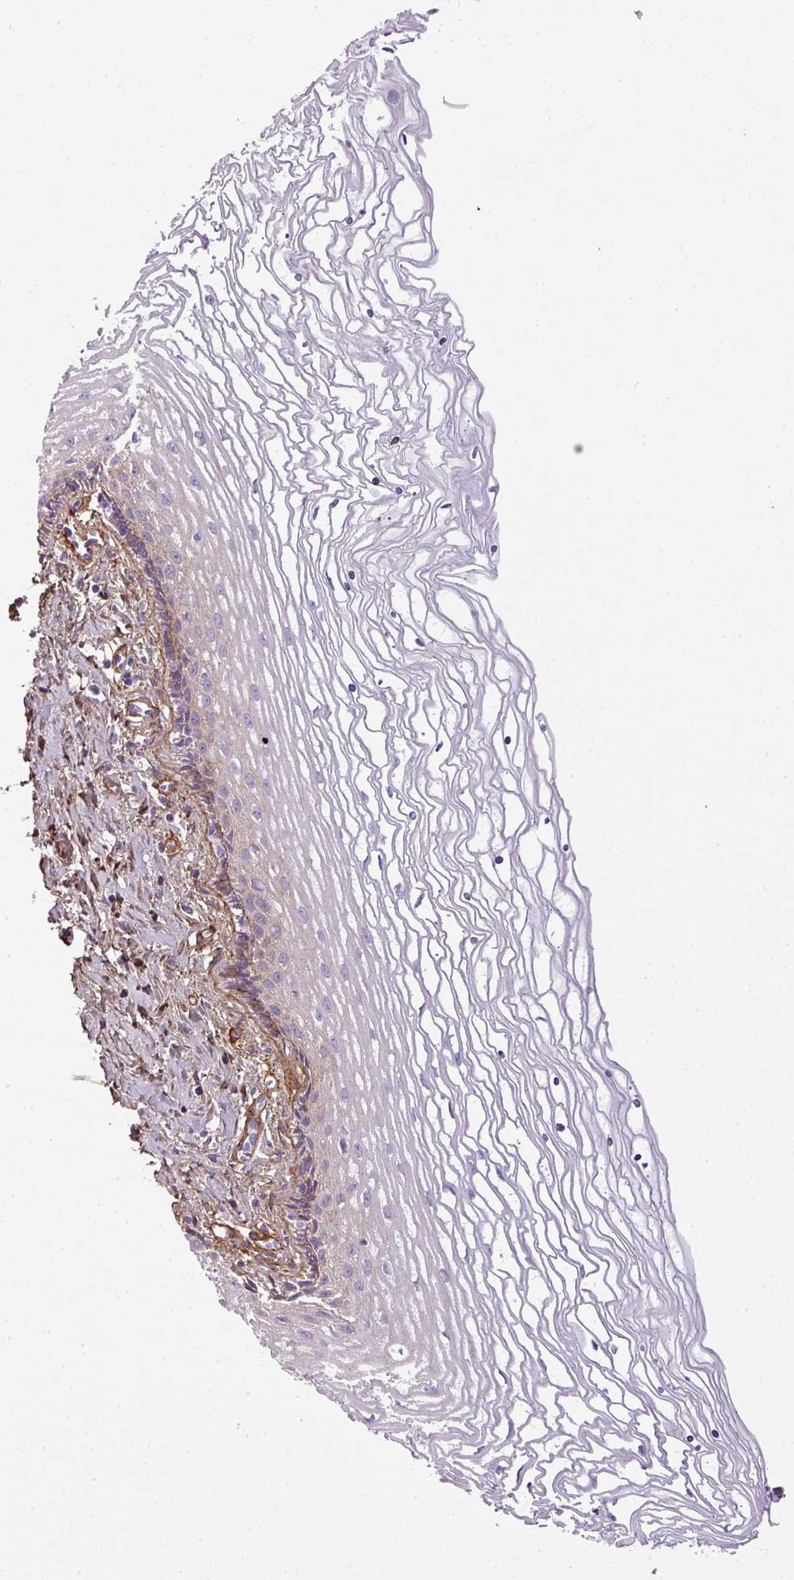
{"staining": {"intensity": "weak", "quantity": "<25%", "location": "cytoplasmic/membranous"}, "tissue": "cervix", "cell_type": "Glandular cells", "image_type": "normal", "snomed": [{"axis": "morphology", "description": "Normal tissue, NOS"}, {"axis": "topography", "description": "Cervix"}], "caption": "Glandular cells show no significant protein expression in benign cervix. (DAB (3,3'-diaminobenzidine) immunohistochemistry (IHC) visualized using brightfield microscopy, high magnification).", "gene": "PARD6G", "patient": {"sex": "female", "age": 47}}